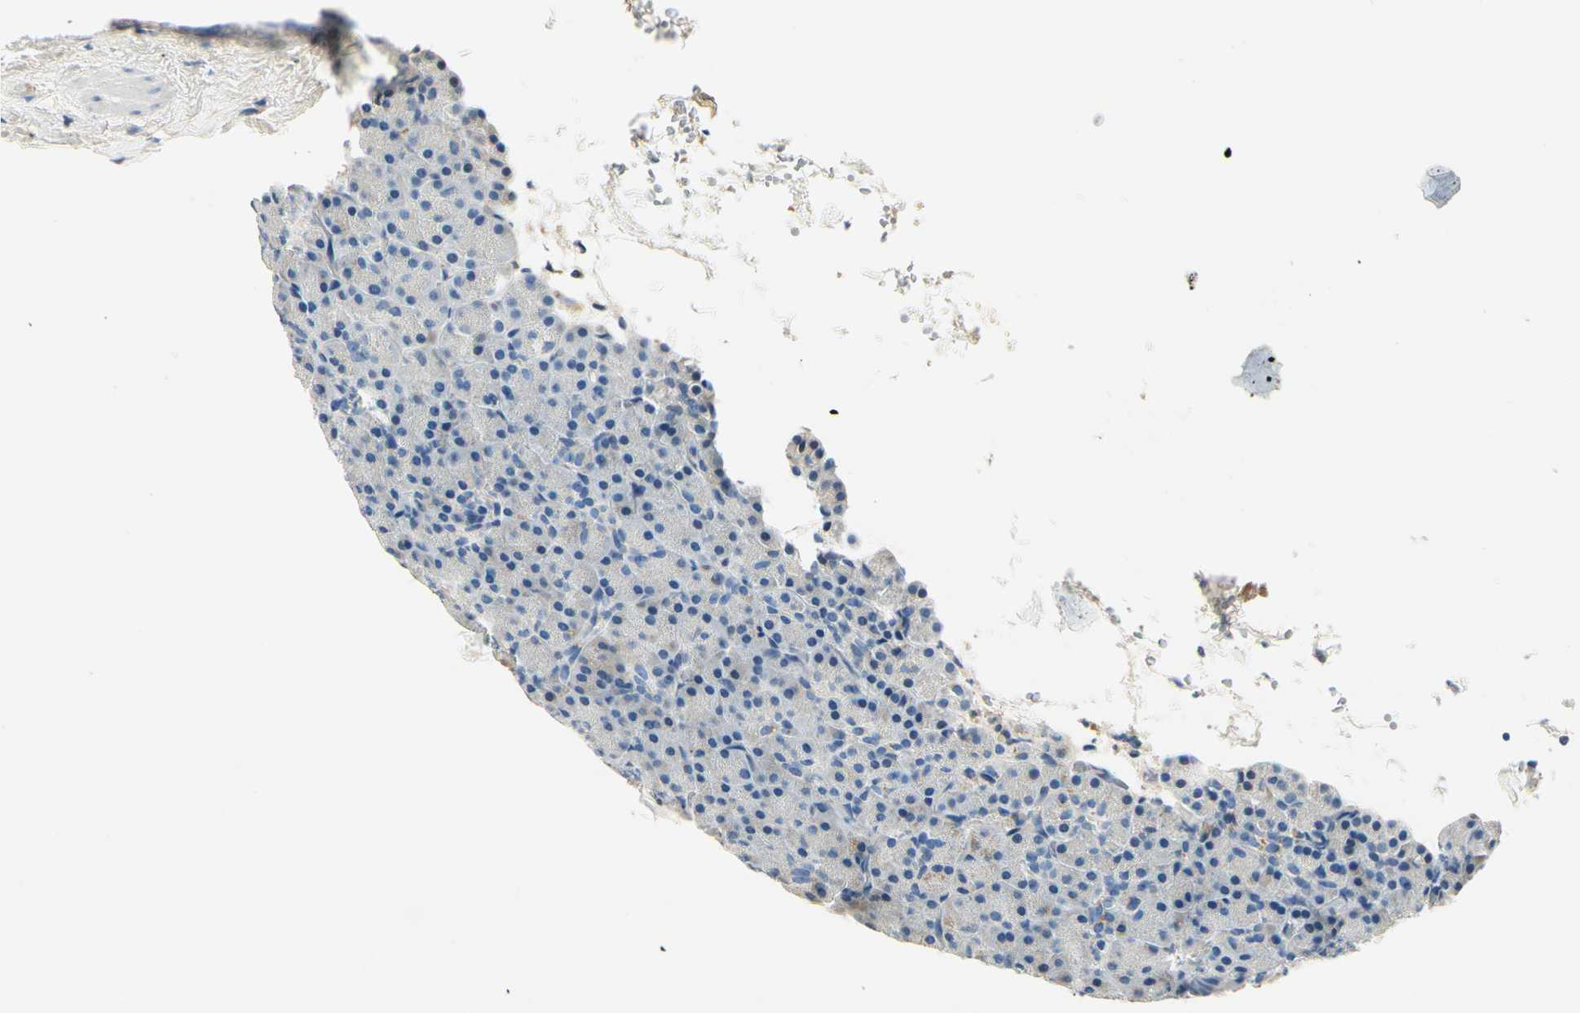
{"staining": {"intensity": "negative", "quantity": "none", "location": "none"}, "tissue": "pancreas", "cell_type": "Exocrine glandular cells", "image_type": "normal", "snomed": [{"axis": "morphology", "description": "Normal tissue, NOS"}, {"axis": "topography", "description": "Pancreas"}], "caption": "This photomicrograph is of normal pancreas stained with immunohistochemistry (IHC) to label a protein in brown with the nuclei are counter-stained blue. There is no positivity in exocrine glandular cells. Brightfield microscopy of immunohistochemistry (IHC) stained with DAB (3,3'-diaminobenzidine) (brown) and hematoxylin (blue), captured at high magnification.", "gene": "TGFBR3", "patient": {"sex": "female", "age": 43}}